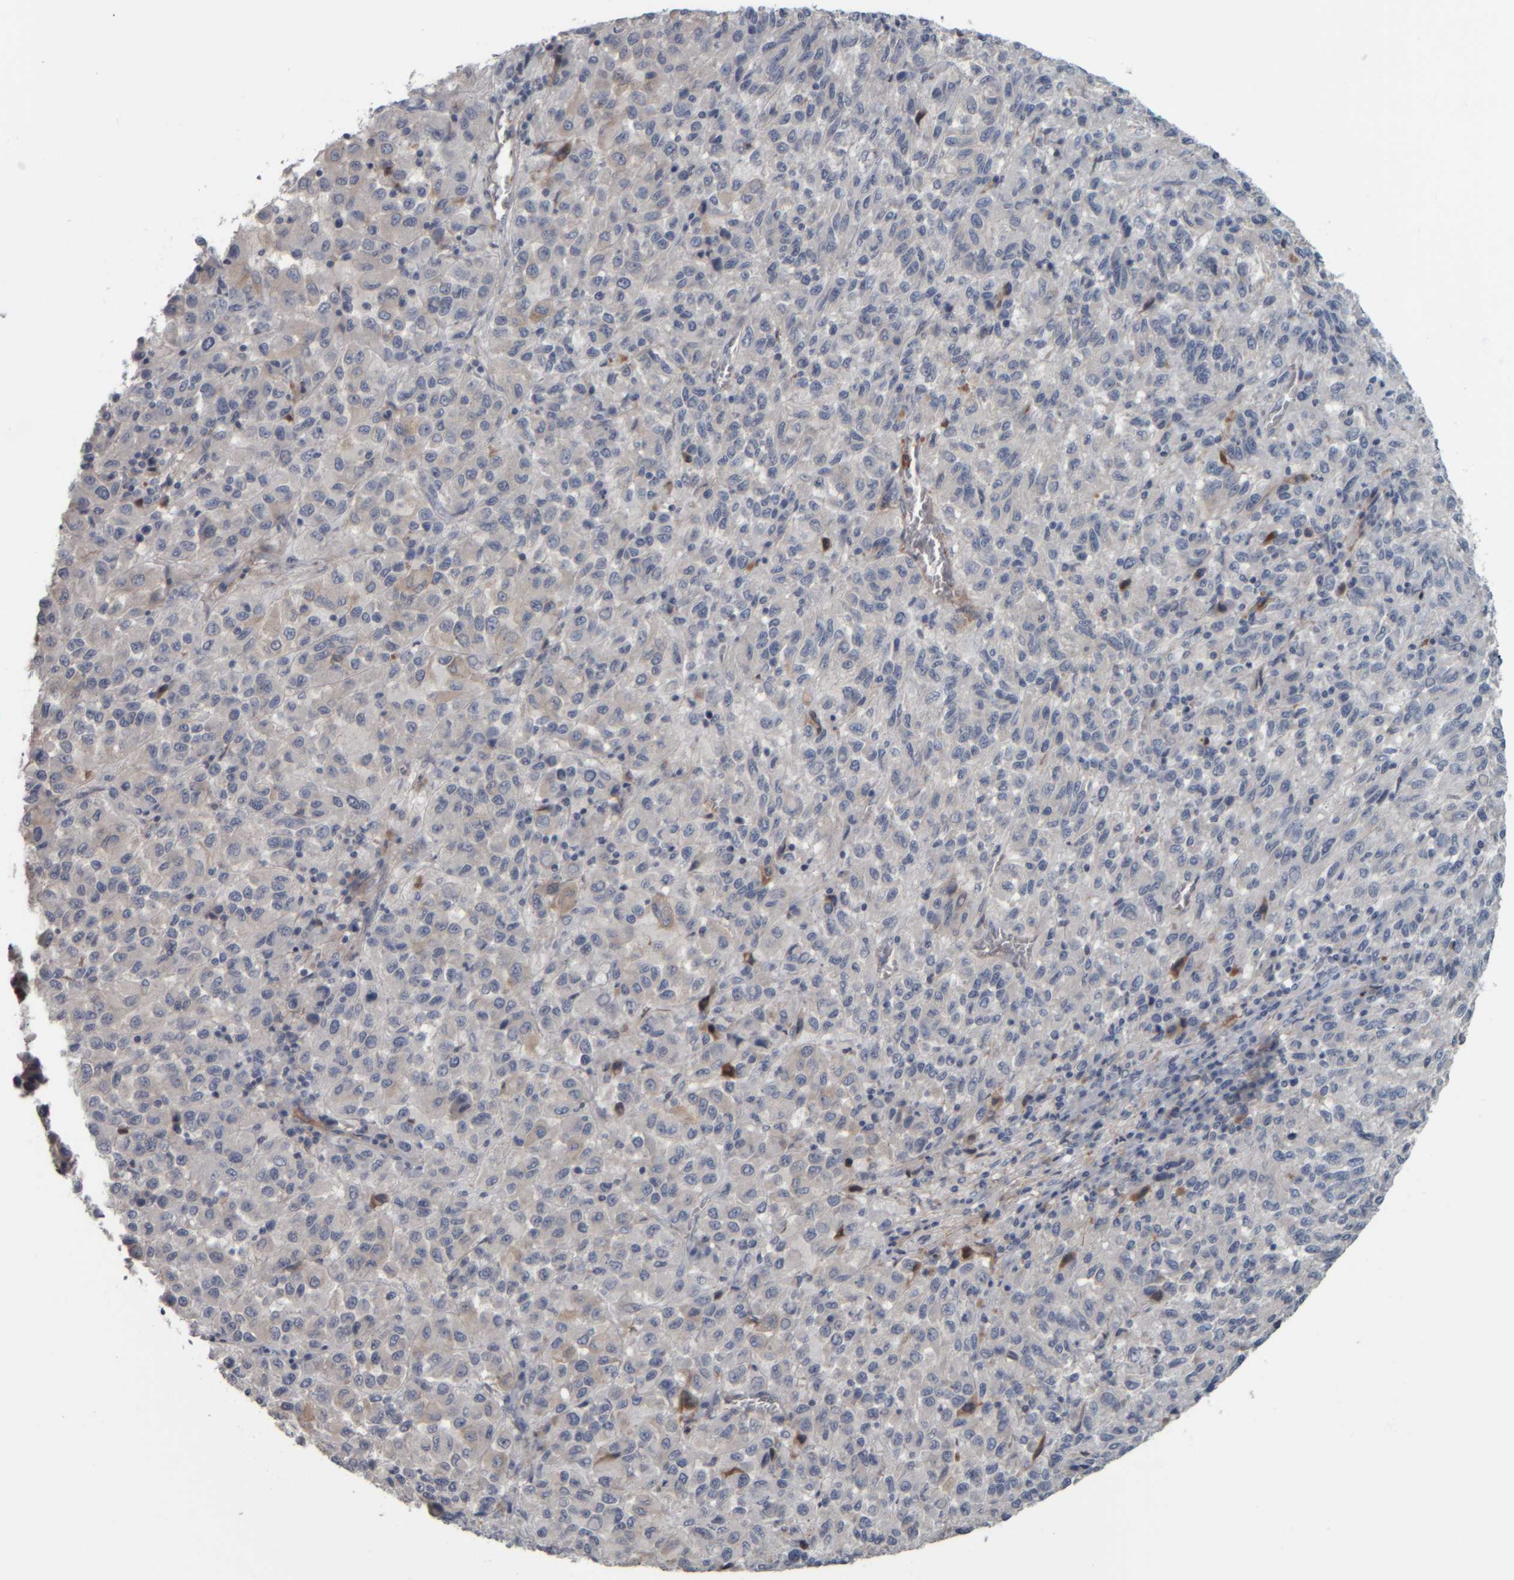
{"staining": {"intensity": "negative", "quantity": "none", "location": "none"}, "tissue": "skin cancer", "cell_type": "Tumor cells", "image_type": "cancer", "snomed": [{"axis": "morphology", "description": "Squamous cell carcinoma, NOS"}, {"axis": "topography", "description": "Skin"}], "caption": "A histopathology image of human squamous cell carcinoma (skin) is negative for staining in tumor cells. (Stains: DAB (3,3'-diaminobenzidine) immunohistochemistry with hematoxylin counter stain, Microscopy: brightfield microscopy at high magnification).", "gene": "CAVIN4", "patient": {"sex": "female", "age": 73}}